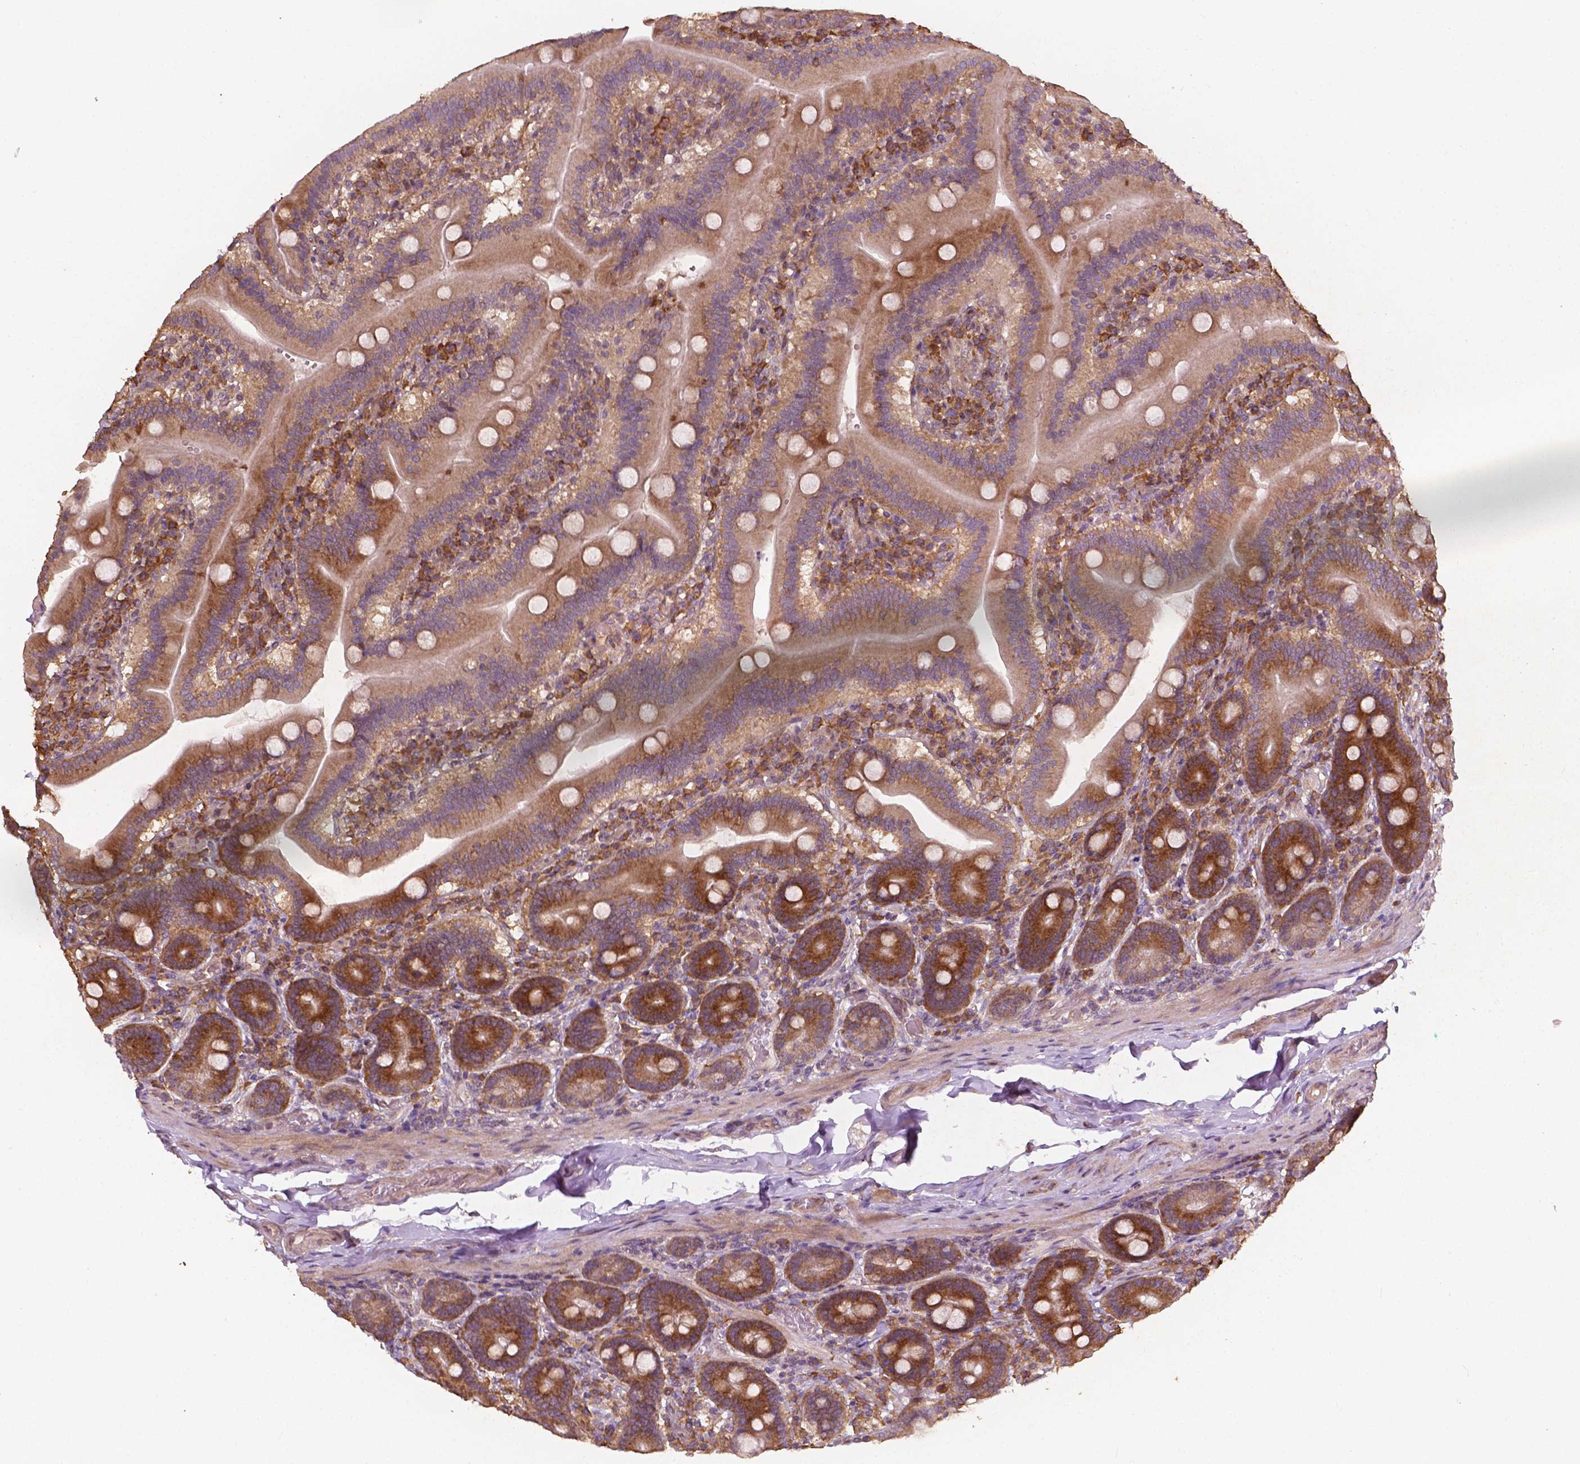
{"staining": {"intensity": "strong", "quantity": ">75%", "location": "cytoplasmic/membranous"}, "tissue": "duodenum", "cell_type": "Glandular cells", "image_type": "normal", "snomed": [{"axis": "morphology", "description": "Normal tissue, NOS"}, {"axis": "topography", "description": "Duodenum"}], "caption": "Strong cytoplasmic/membranous staining is seen in approximately >75% of glandular cells in unremarkable duodenum.", "gene": "G3BP1", "patient": {"sex": "female", "age": 62}}